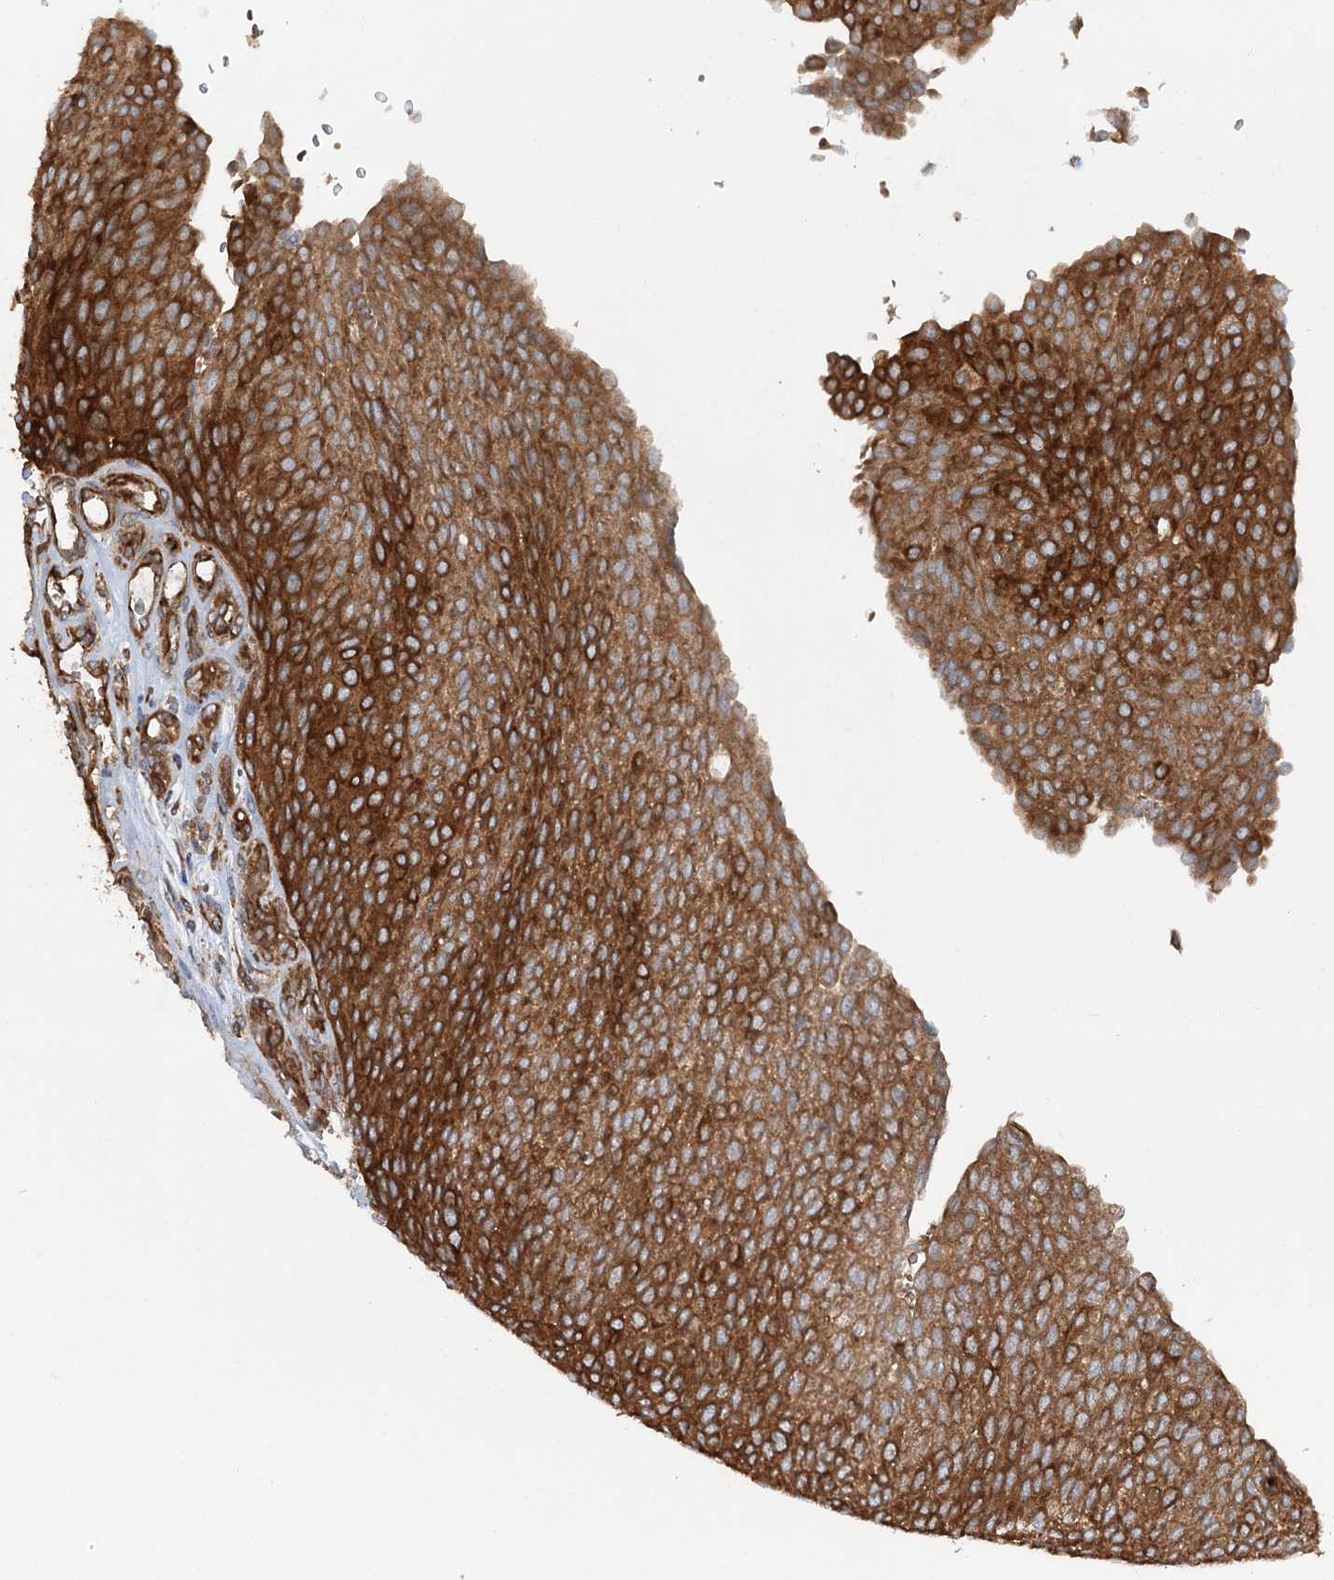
{"staining": {"intensity": "strong", "quantity": ">75%", "location": "cytoplasmic/membranous"}, "tissue": "urothelial cancer", "cell_type": "Tumor cells", "image_type": "cancer", "snomed": [{"axis": "morphology", "description": "Urothelial carcinoma, Low grade"}, {"axis": "topography", "description": "Urinary bladder"}], "caption": "The immunohistochemical stain highlights strong cytoplasmic/membranous staining in tumor cells of low-grade urothelial carcinoma tissue.", "gene": "PAIP2", "patient": {"sex": "female", "age": 79}}